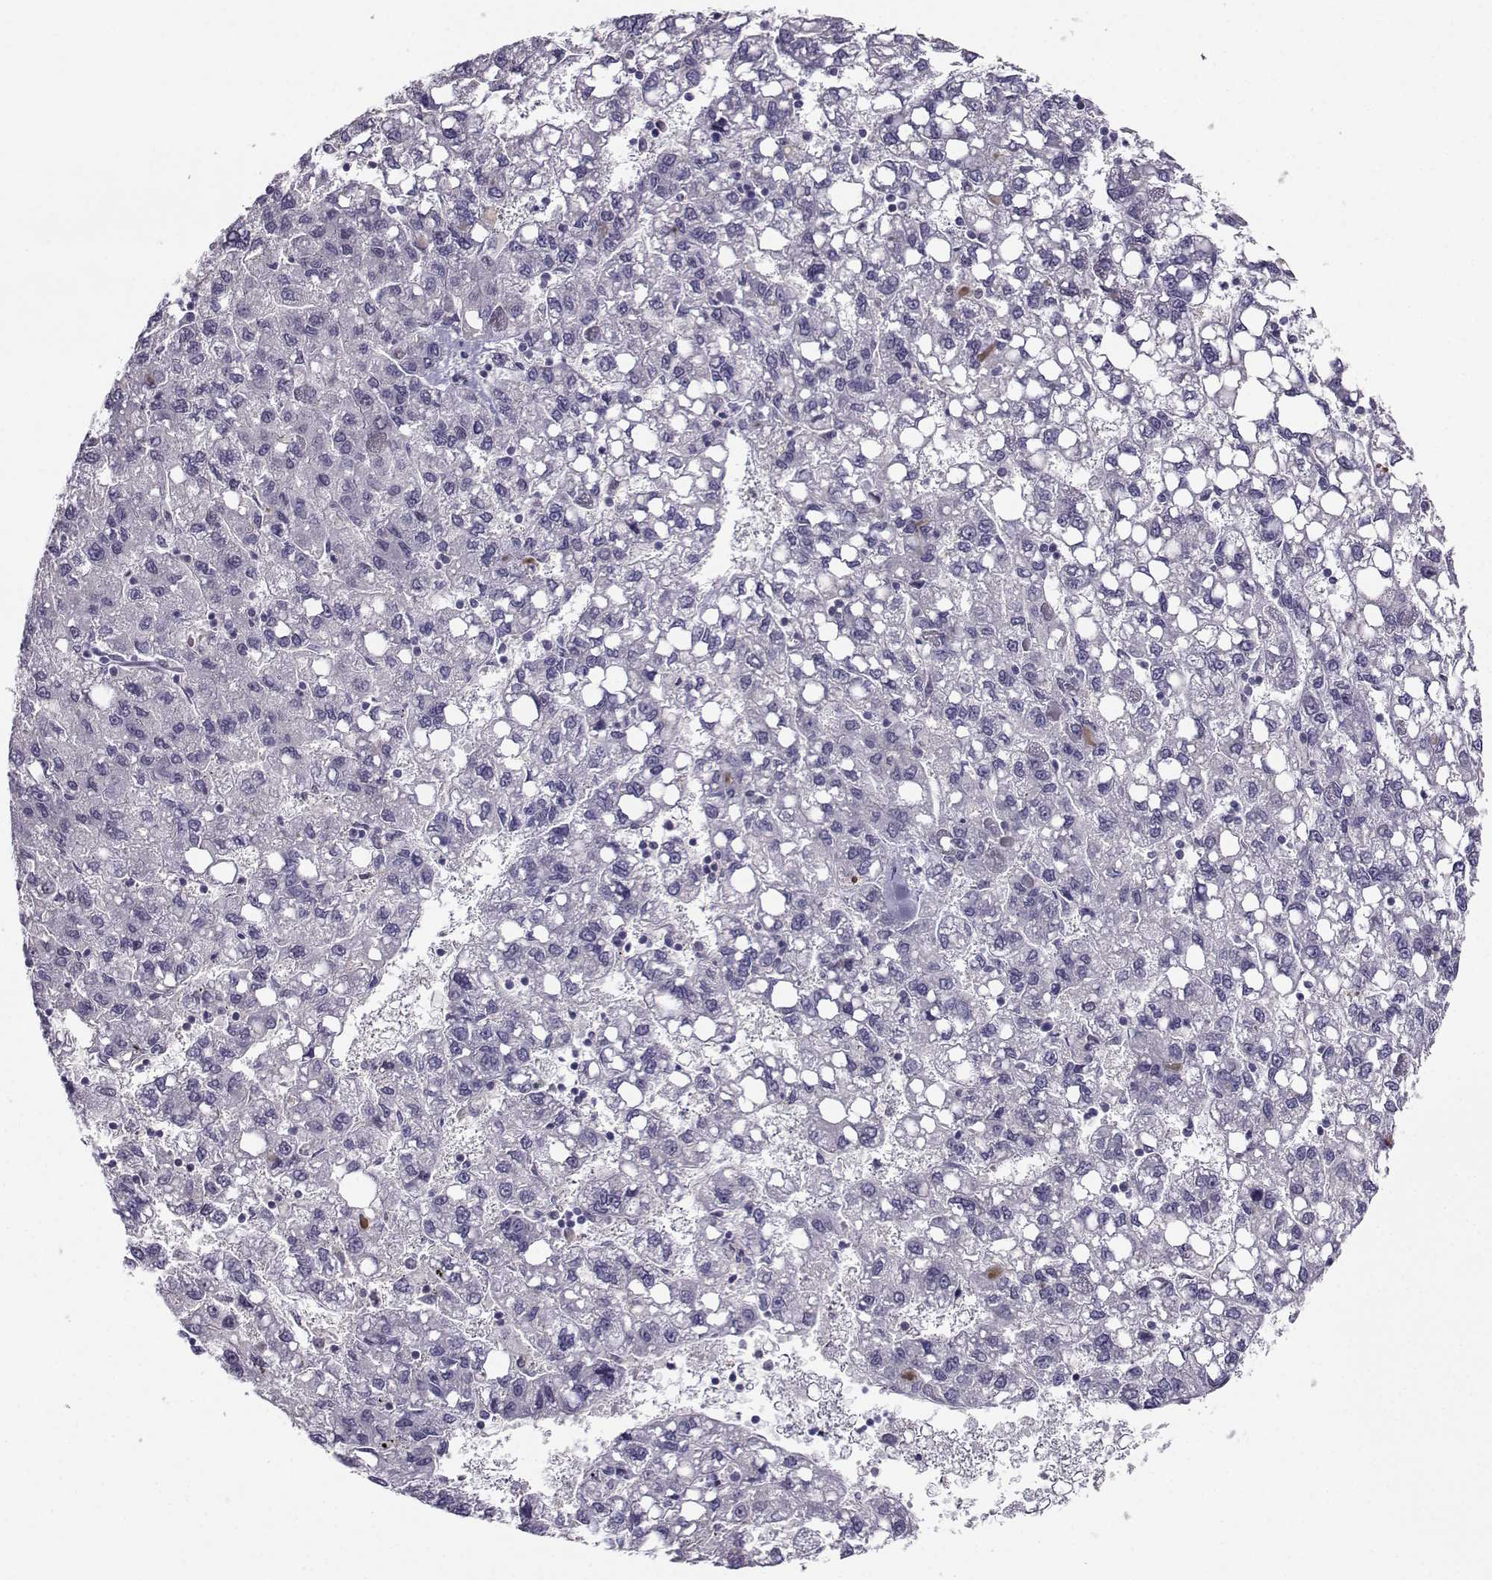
{"staining": {"intensity": "negative", "quantity": "none", "location": "none"}, "tissue": "liver cancer", "cell_type": "Tumor cells", "image_type": "cancer", "snomed": [{"axis": "morphology", "description": "Carcinoma, Hepatocellular, NOS"}, {"axis": "topography", "description": "Liver"}], "caption": "Micrograph shows no significant protein staining in tumor cells of hepatocellular carcinoma (liver).", "gene": "PGK1", "patient": {"sex": "female", "age": 82}}